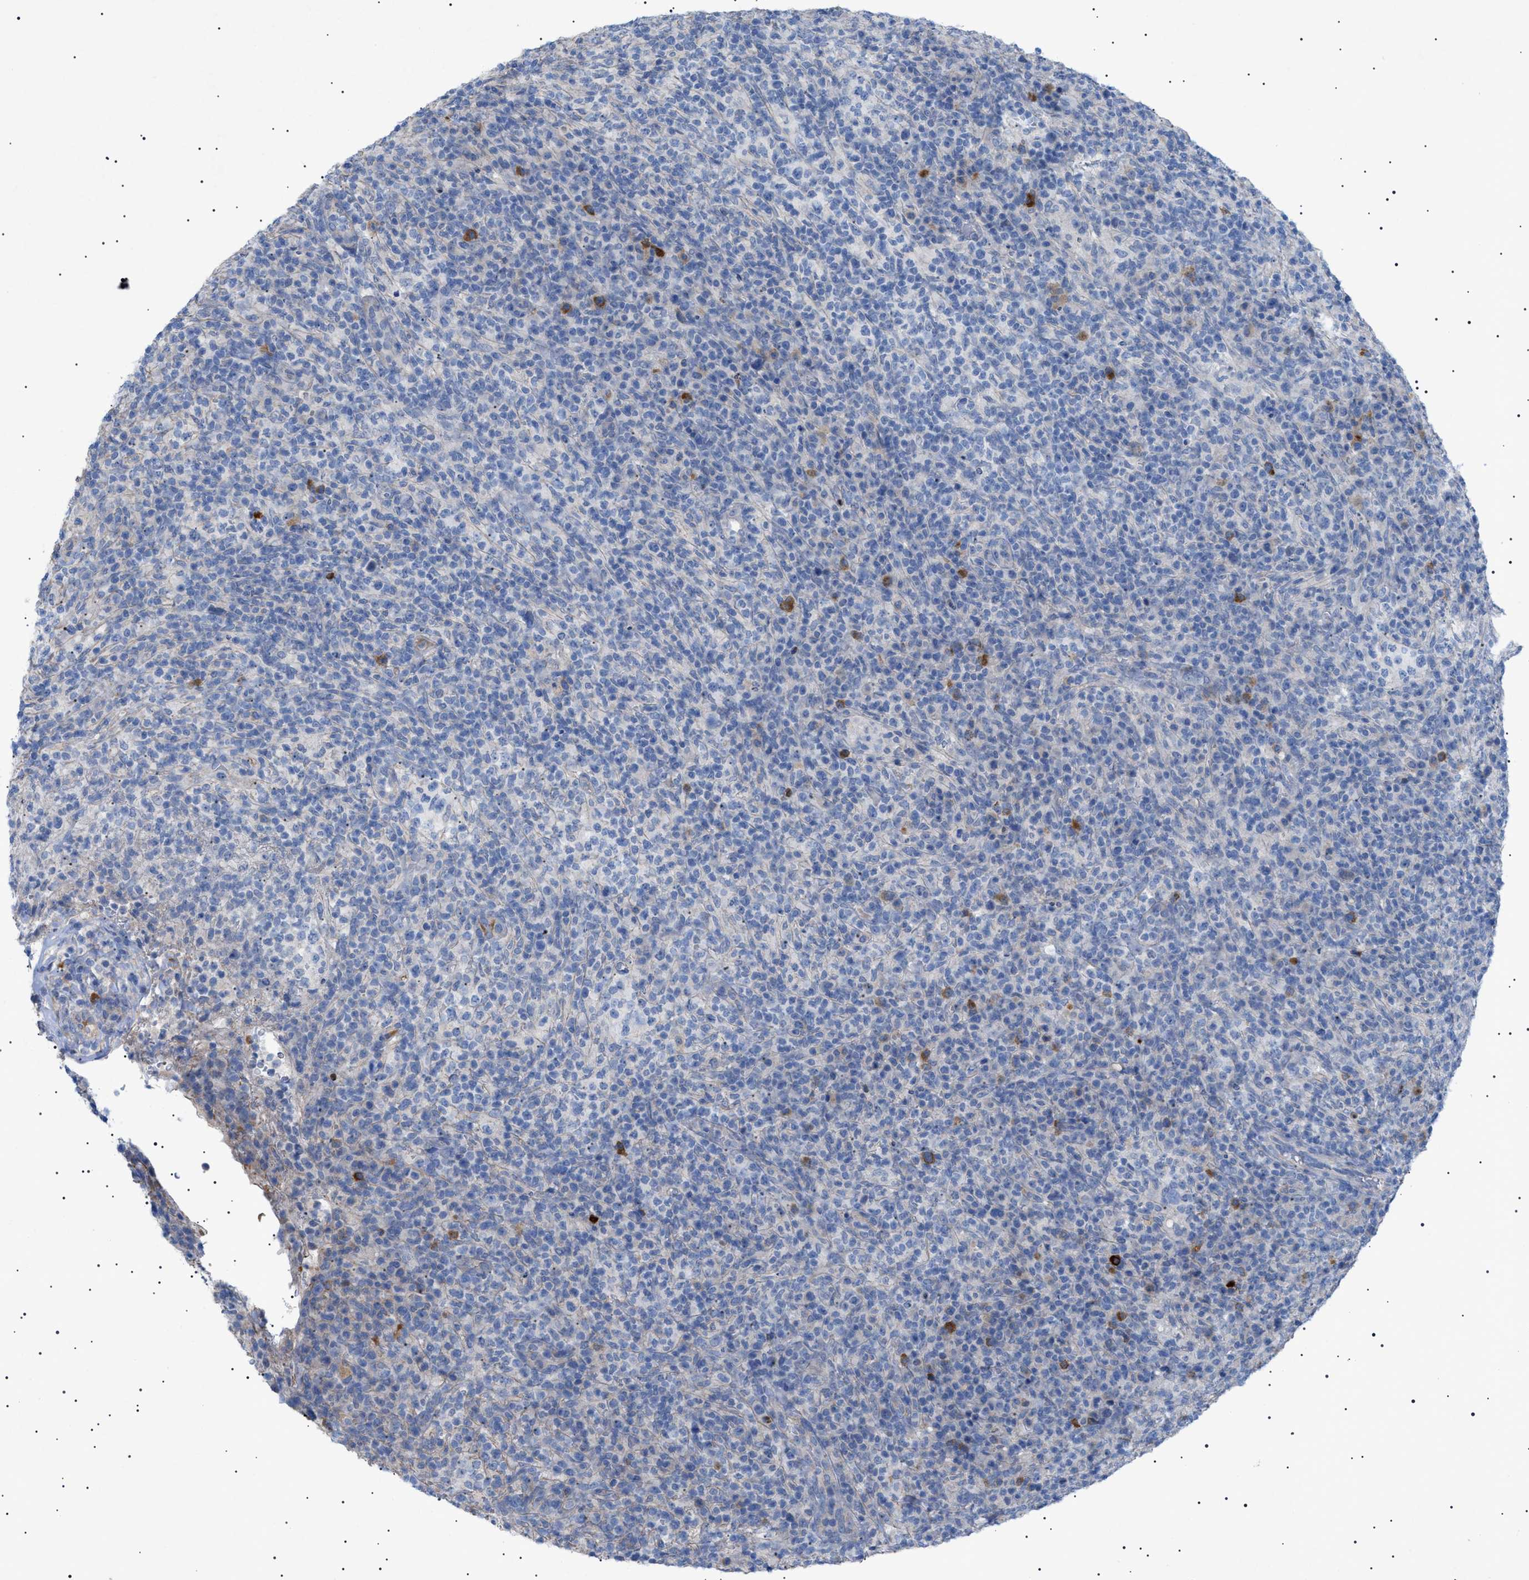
{"staining": {"intensity": "negative", "quantity": "none", "location": "none"}, "tissue": "lymphoma", "cell_type": "Tumor cells", "image_type": "cancer", "snomed": [{"axis": "morphology", "description": "Malignant lymphoma, non-Hodgkin's type, High grade"}, {"axis": "topography", "description": "Lymph node"}], "caption": "Lymphoma stained for a protein using IHC shows no staining tumor cells.", "gene": "ADAMTS1", "patient": {"sex": "female", "age": 76}}